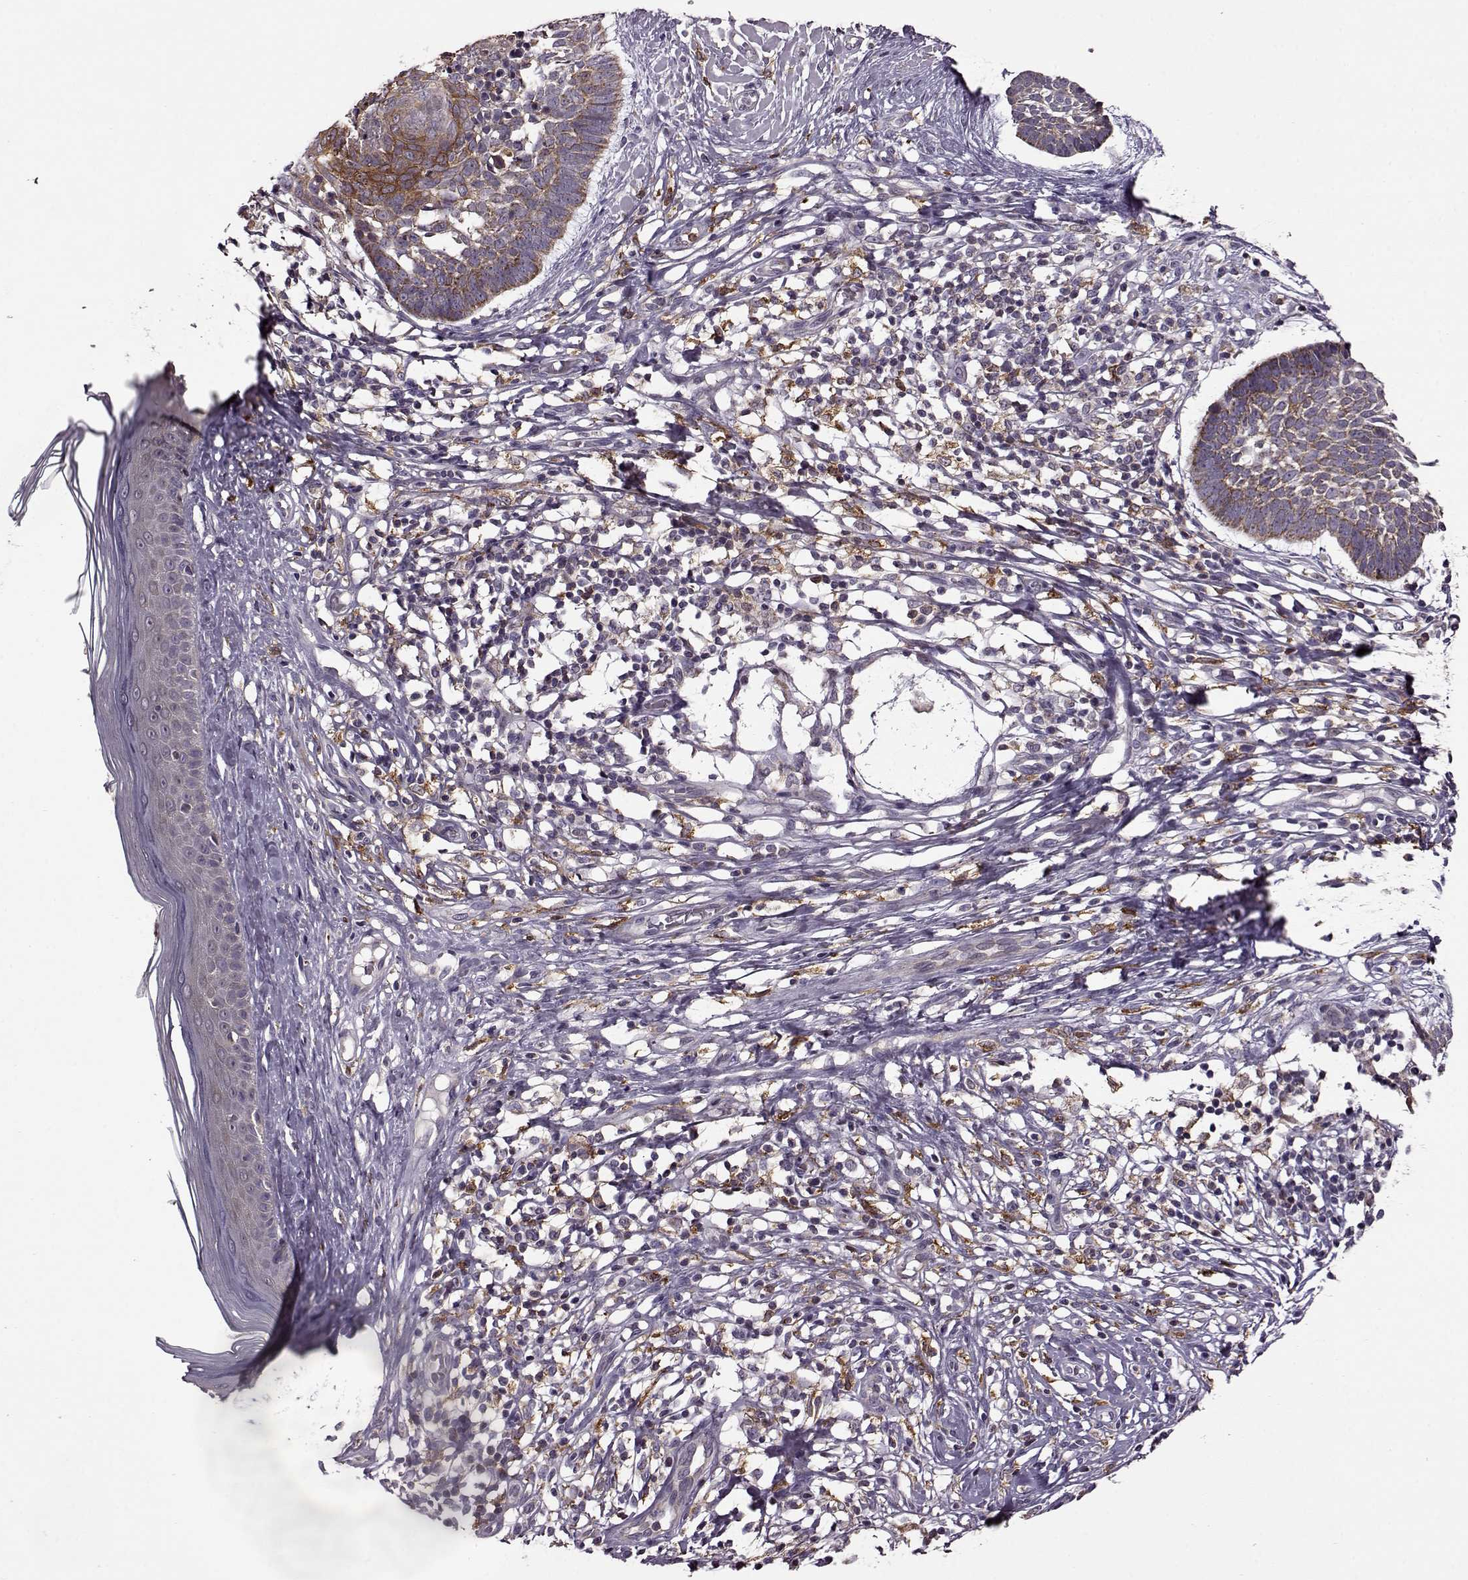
{"staining": {"intensity": "moderate", "quantity": ">75%", "location": "cytoplasmic/membranous"}, "tissue": "skin cancer", "cell_type": "Tumor cells", "image_type": "cancer", "snomed": [{"axis": "morphology", "description": "Basal cell carcinoma"}, {"axis": "topography", "description": "Skin"}], "caption": "Immunohistochemical staining of skin cancer (basal cell carcinoma) demonstrates moderate cytoplasmic/membranous protein staining in approximately >75% of tumor cells.", "gene": "MTSS1", "patient": {"sex": "male", "age": 85}}